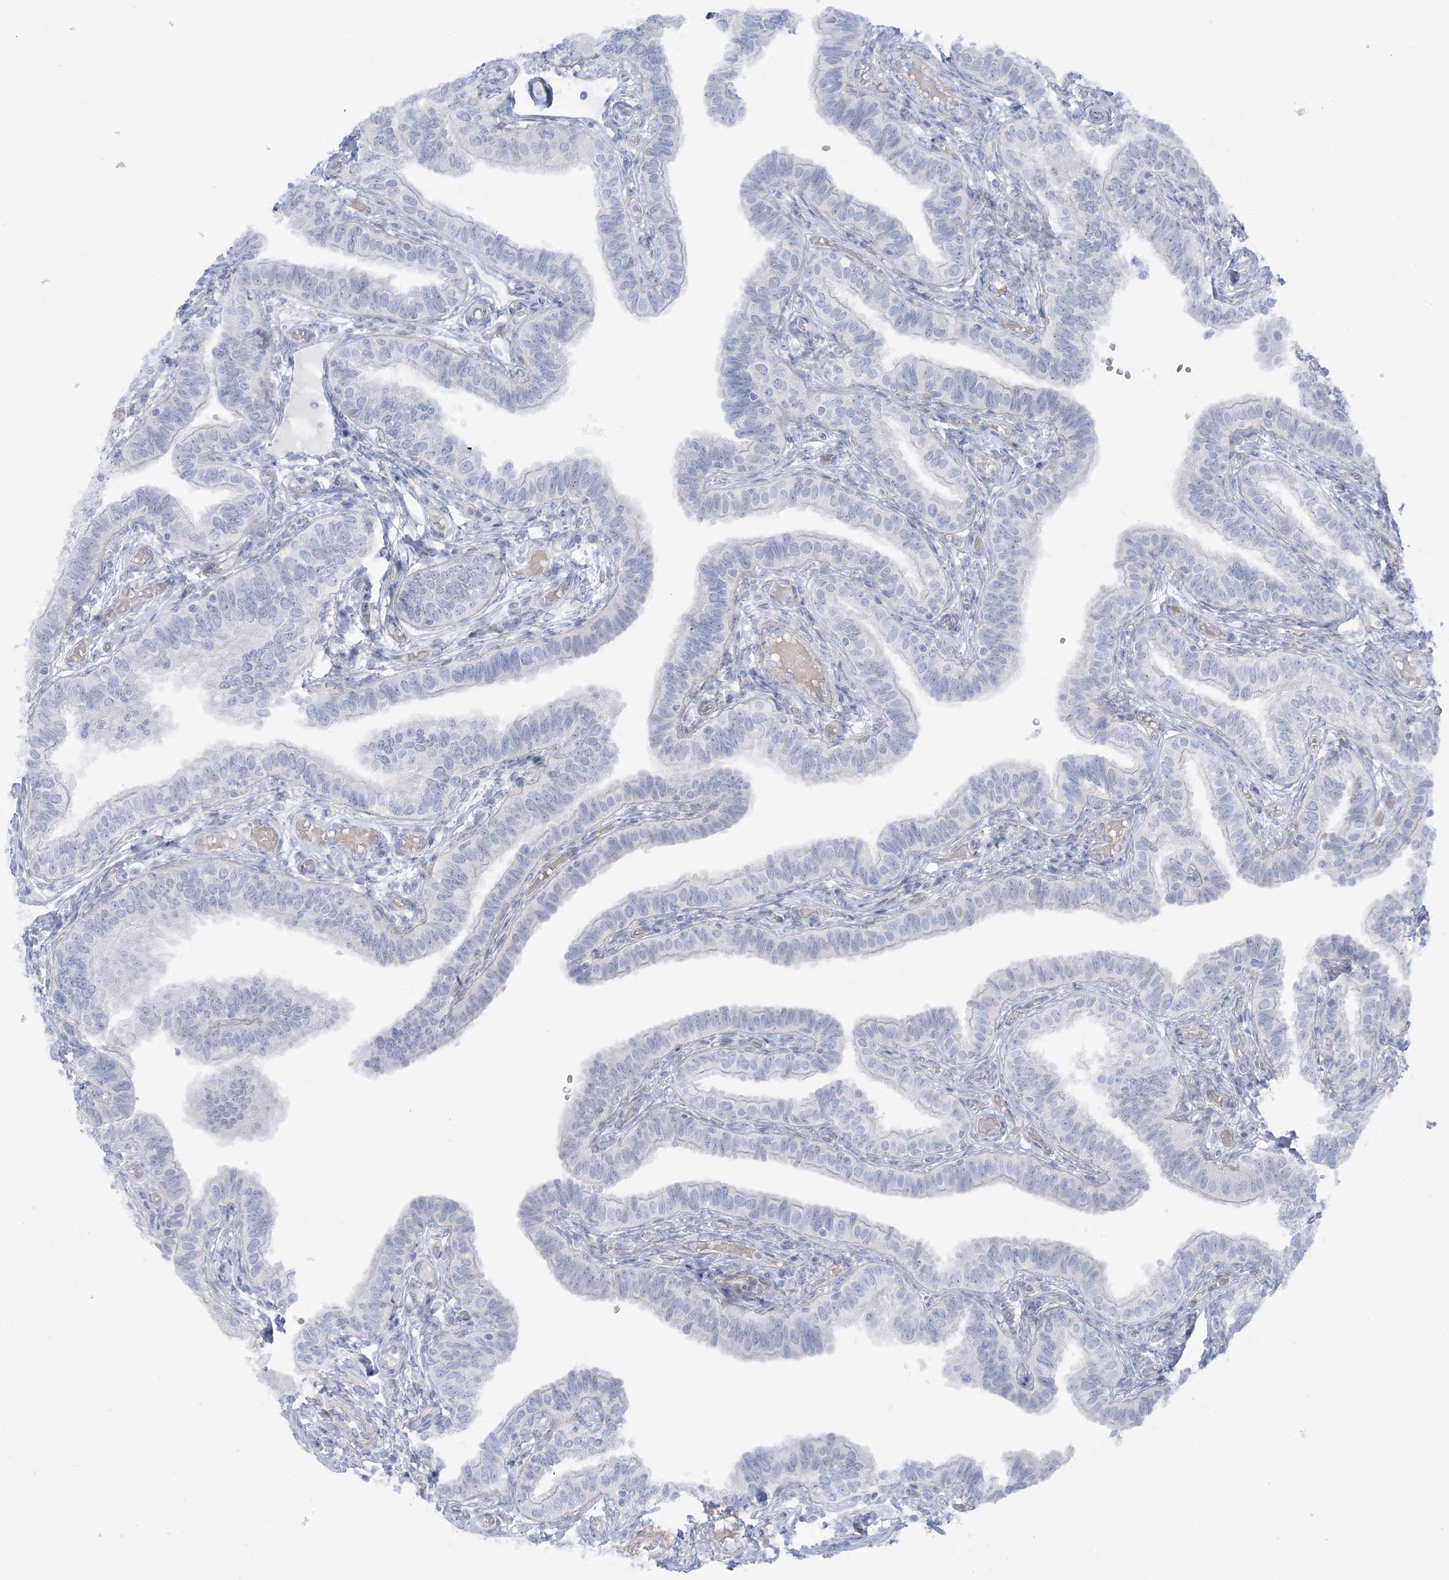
{"staining": {"intensity": "negative", "quantity": "none", "location": "none"}, "tissue": "fallopian tube", "cell_type": "Glandular cells", "image_type": "normal", "snomed": [{"axis": "morphology", "description": "Normal tissue, NOS"}, {"axis": "topography", "description": "Fallopian tube"}], "caption": "Immunohistochemistry (IHC) of normal fallopian tube exhibits no positivity in glandular cells.", "gene": "AGXT", "patient": {"sex": "female", "age": 39}}